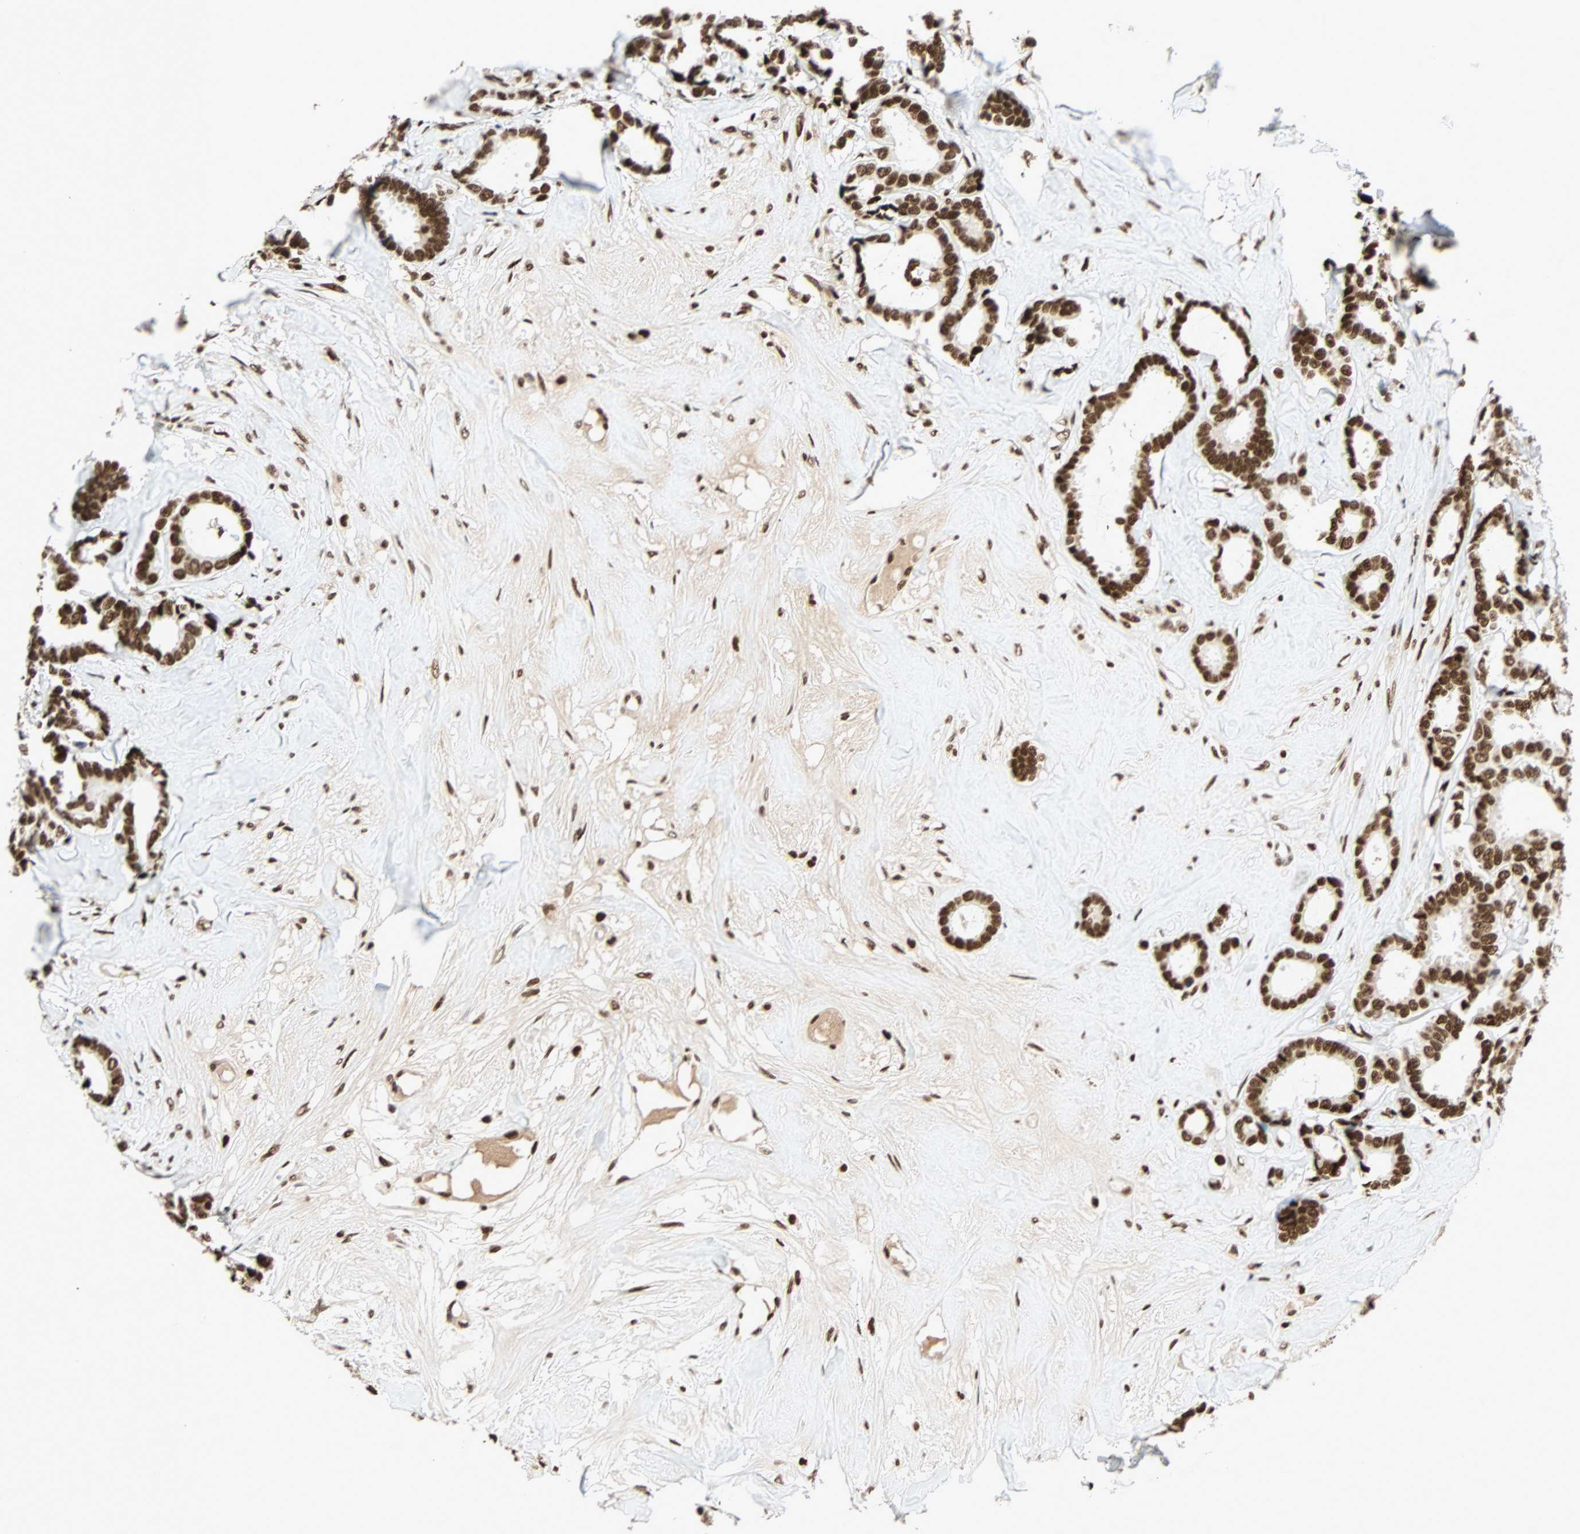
{"staining": {"intensity": "strong", "quantity": ">75%", "location": "nuclear"}, "tissue": "breast cancer", "cell_type": "Tumor cells", "image_type": "cancer", "snomed": [{"axis": "morphology", "description": "Duct carcinoma"}, {"axis": "topography", "description": "Breast"}], "caption": "Immunohistochemical staining of human breast cancer demonstrates high levels of strong nuclear staining in about >75% of tumor cells.", "gene": "CDK12", "patient": {"sex": "female", "age": 87}}